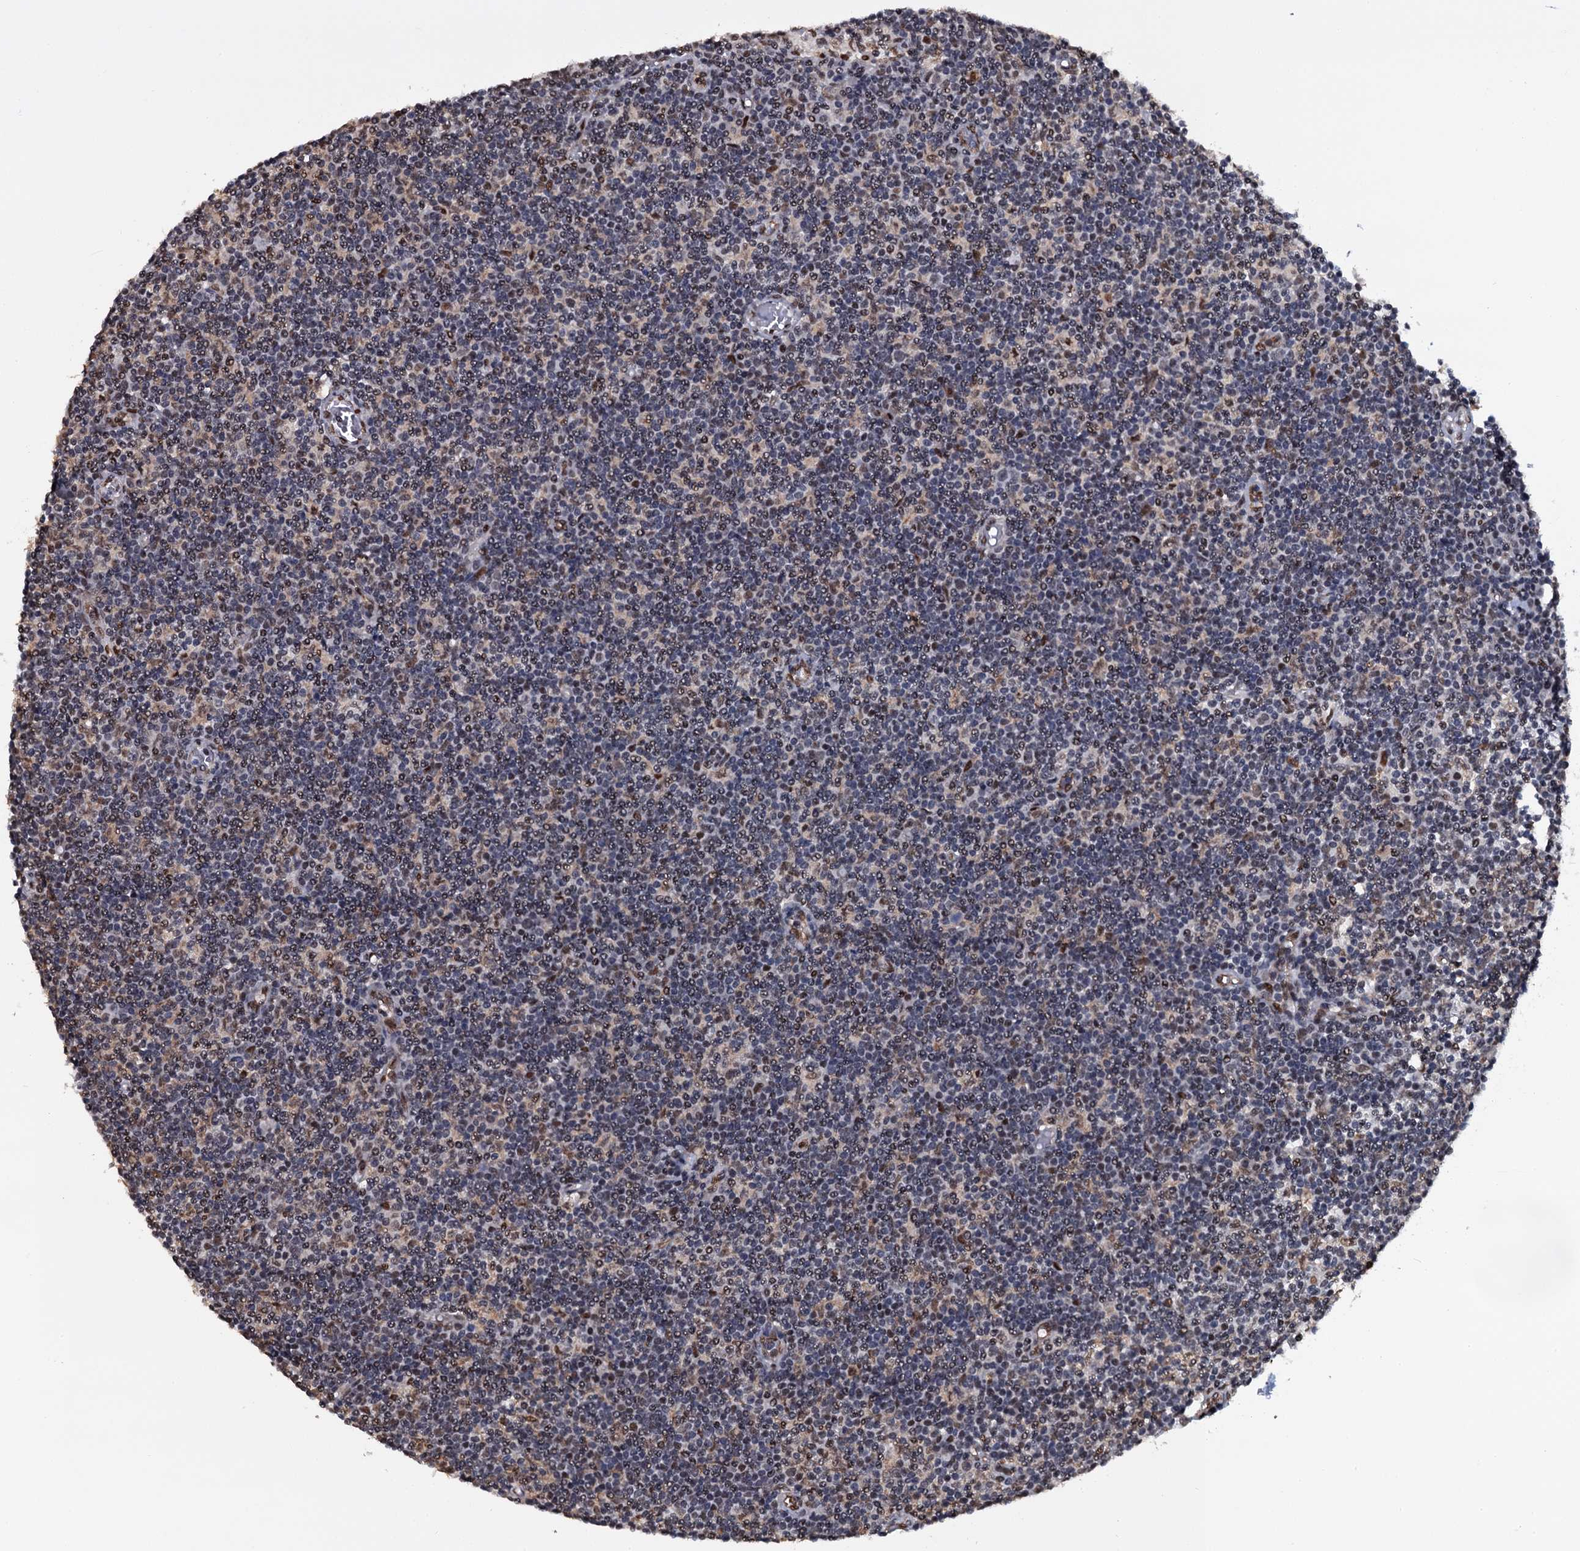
{"staining": {"intensity": "weak", "quantity": "25%-75%", "location": "nuclear"}, "tissue": "lymph node", "cell_type": "Germinal center cells", "image_type": "normal", "snomed": [{"axis": "morphology", "description": "Normal tissue, NOS"}, {"axis": "topography", "description": "Lymph node"}], "caption": "Protein positivity by immunohistochemistry displays weak nuclear positivity in about 25%-75% of germinal center cells in normal lymph node.", "gene": "SH2D4B", "patient": {"sex": "female", "age": 55}}